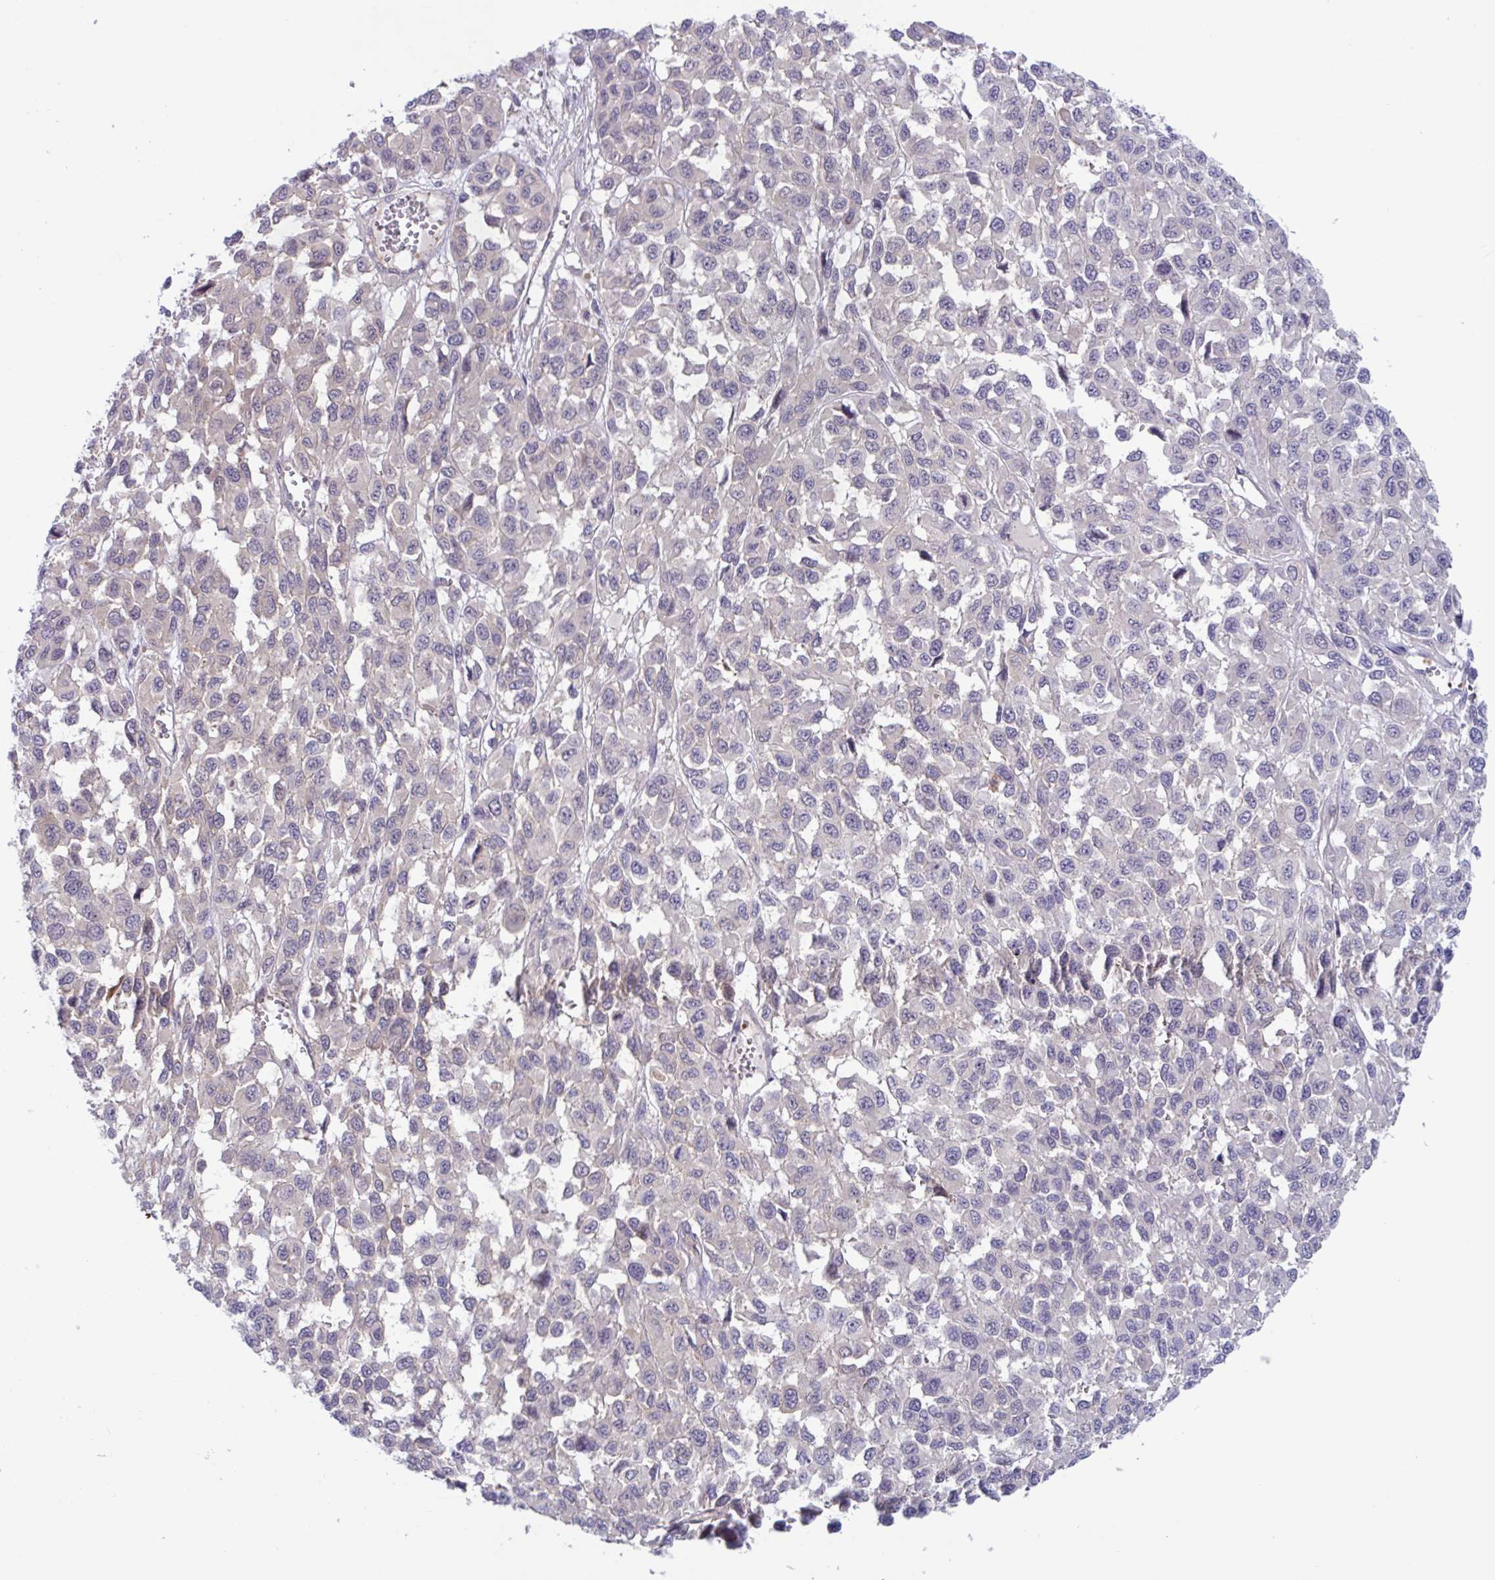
{"staining": {"intensity": "negative", "quantity": "none", "location": "none"}, "tissue": "melanoma", "cell_type": "Tumor cells", "image_type": "cancer", "snomed": [{"axis": "morphology", "description": "Malignant melanoma, NOS"}, {"axis": "topography", "description": "Skin"}], "caption": "Immunohistochemistry histopathology image of neoplastic tissue: human melanoma stained with DAB exhibits no significant protein staining in tumor cells.", "gene": "IST1", "patient": {"sex": "male", "age": 62}}